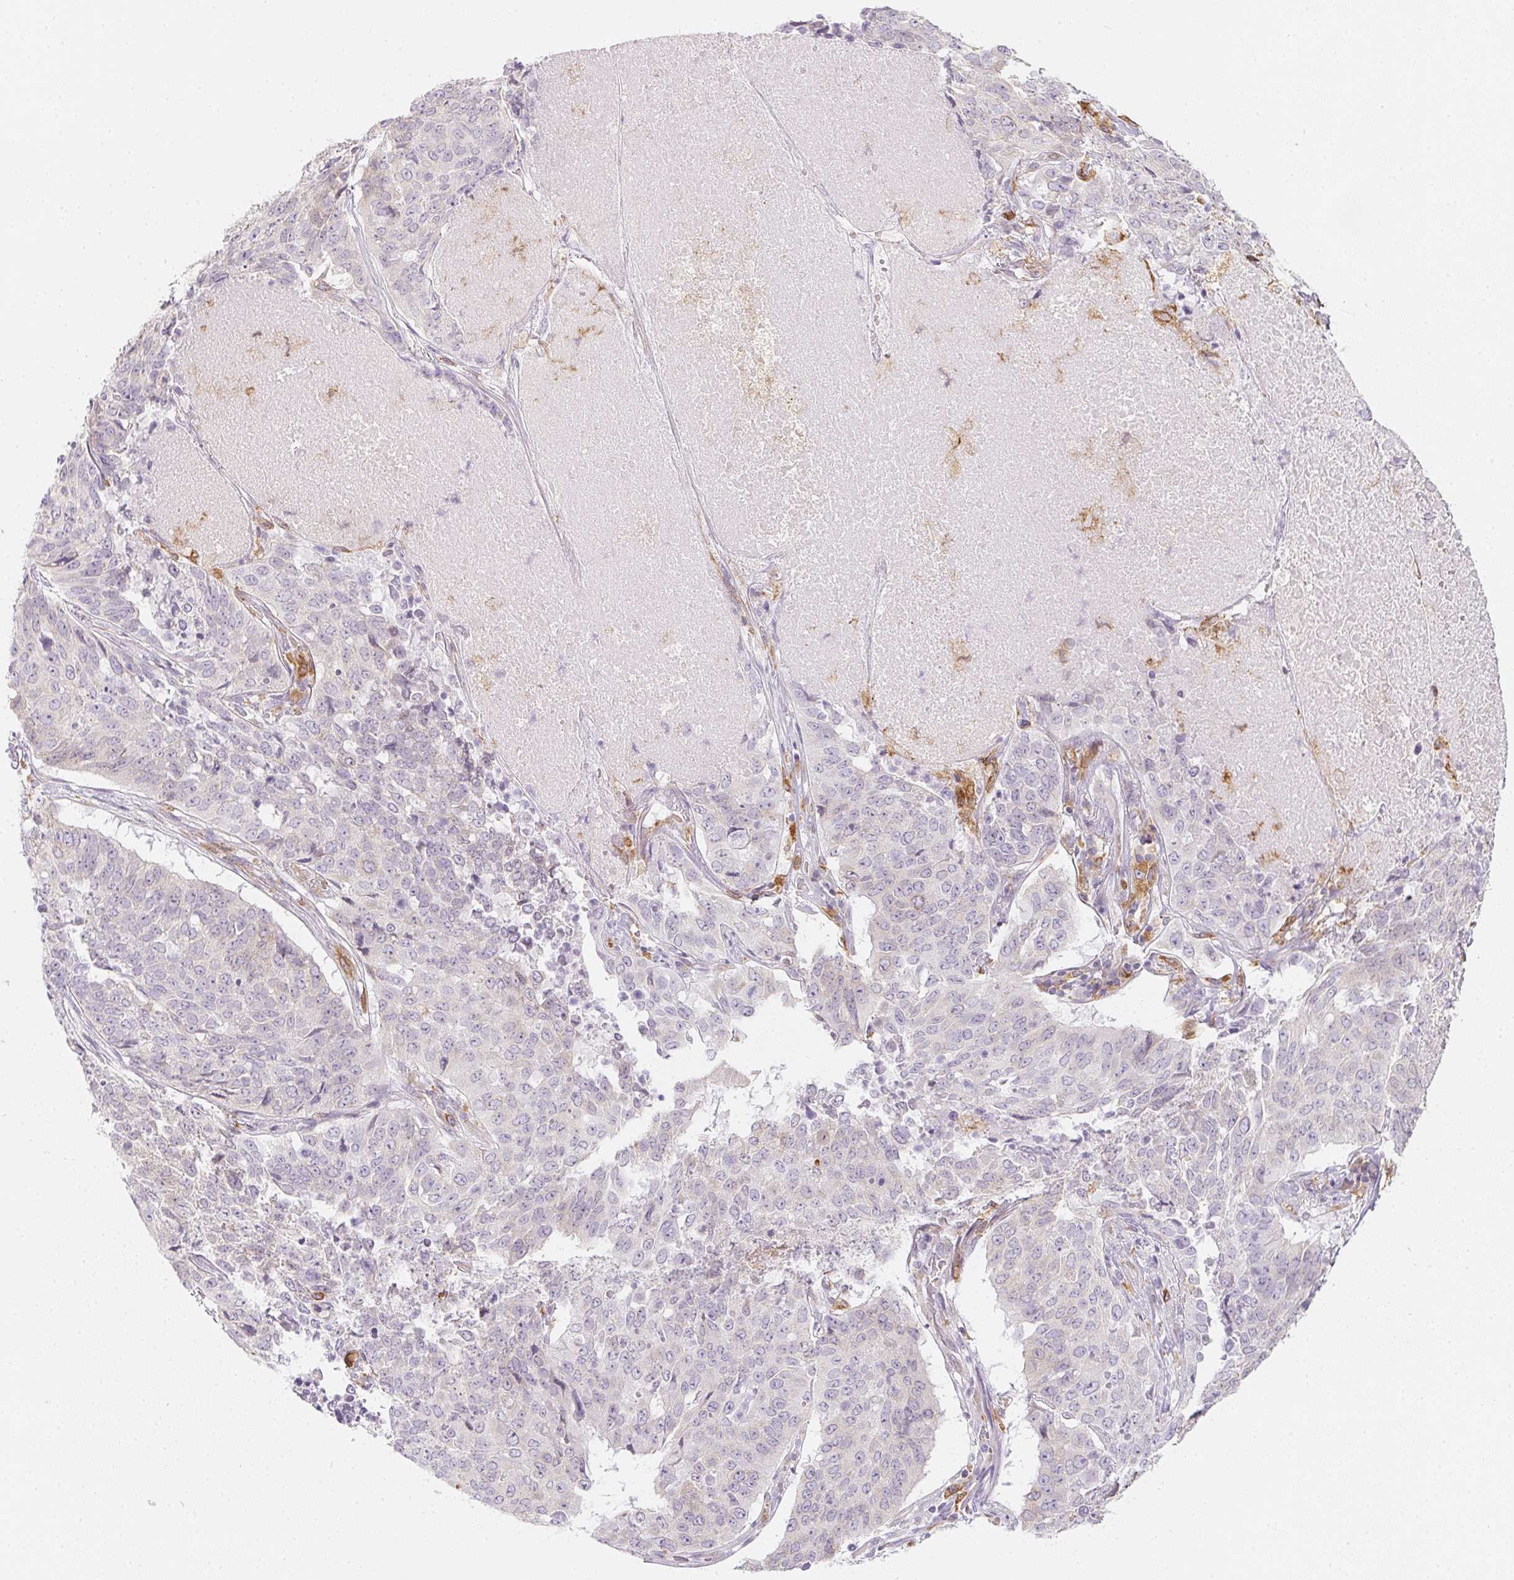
{"staining": {"intensity": "negative", "quantity": "none", "location": "none"}, "tissue": "lung cancer", "cell_type": "Tumor cells", "image_type": "cancer", "snomed": [{"axis": "morphology", "description": "Normal tissue, NOS"}, {"axis": "morphology", "description": "Squamous cell carcinoma, NOS"}, {"axis": "topography", "description": "Bronchus"}, {"axis": "topography", "description": "Lung"}], "caption": "Immunohistochemistry image of human lung cancer stained for a protein (brown), which reveals no staining in tumor cells.", "gene": "SOAT1", "patient": {"sex": "male", "age": 64}}